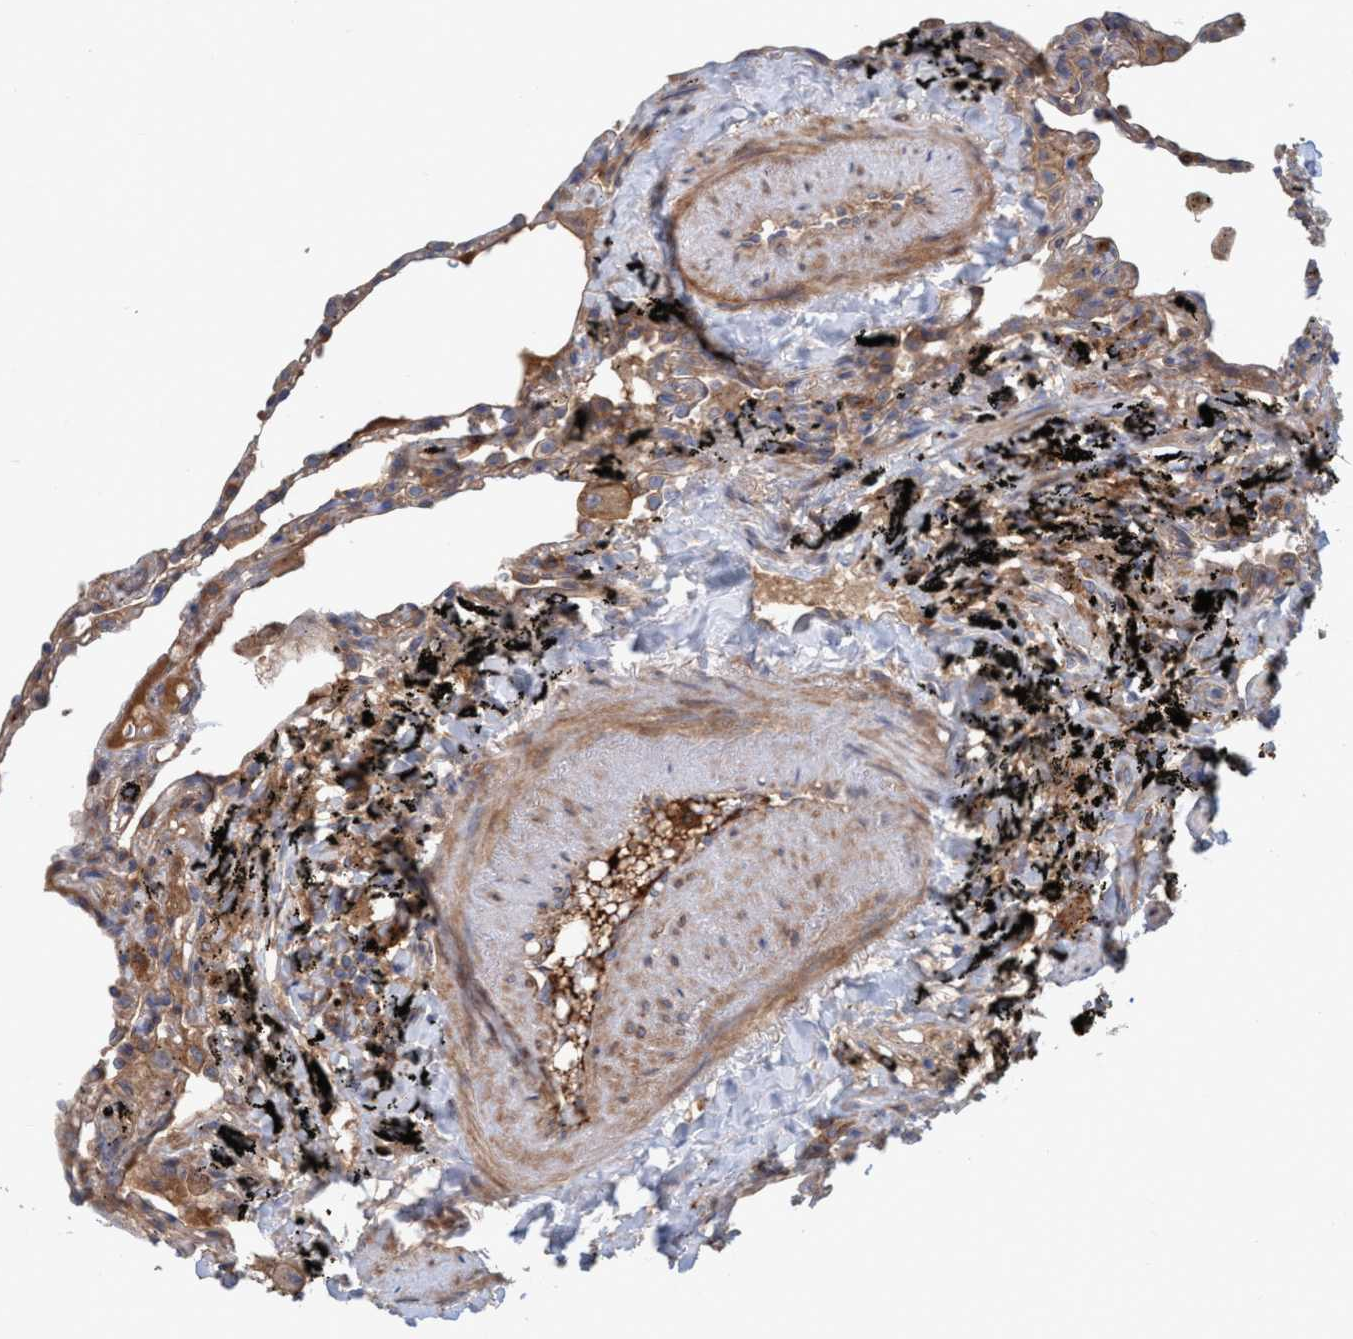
{"staining": {"intensity": "moderate", "quantity": ">75%", "location": "cytoplasmic/membranous"}, "tissue": "lung", "cell_type": "Alveolar cells", "image_type": "normal", "snomed": [{"axis": "morphology", "description": "Normal tissue, NOS"}, {"axis": "topography", "description": "Lung"}], "caption": "The image shows a brown stain indicating the presence of a protein in the cytoplasmic/membranous of alveolar cells in lung. (IHC, brightfield microscopy, high magnification).", "gene": "SPECC1", "patient": {"sex": "male", "age": 59}}